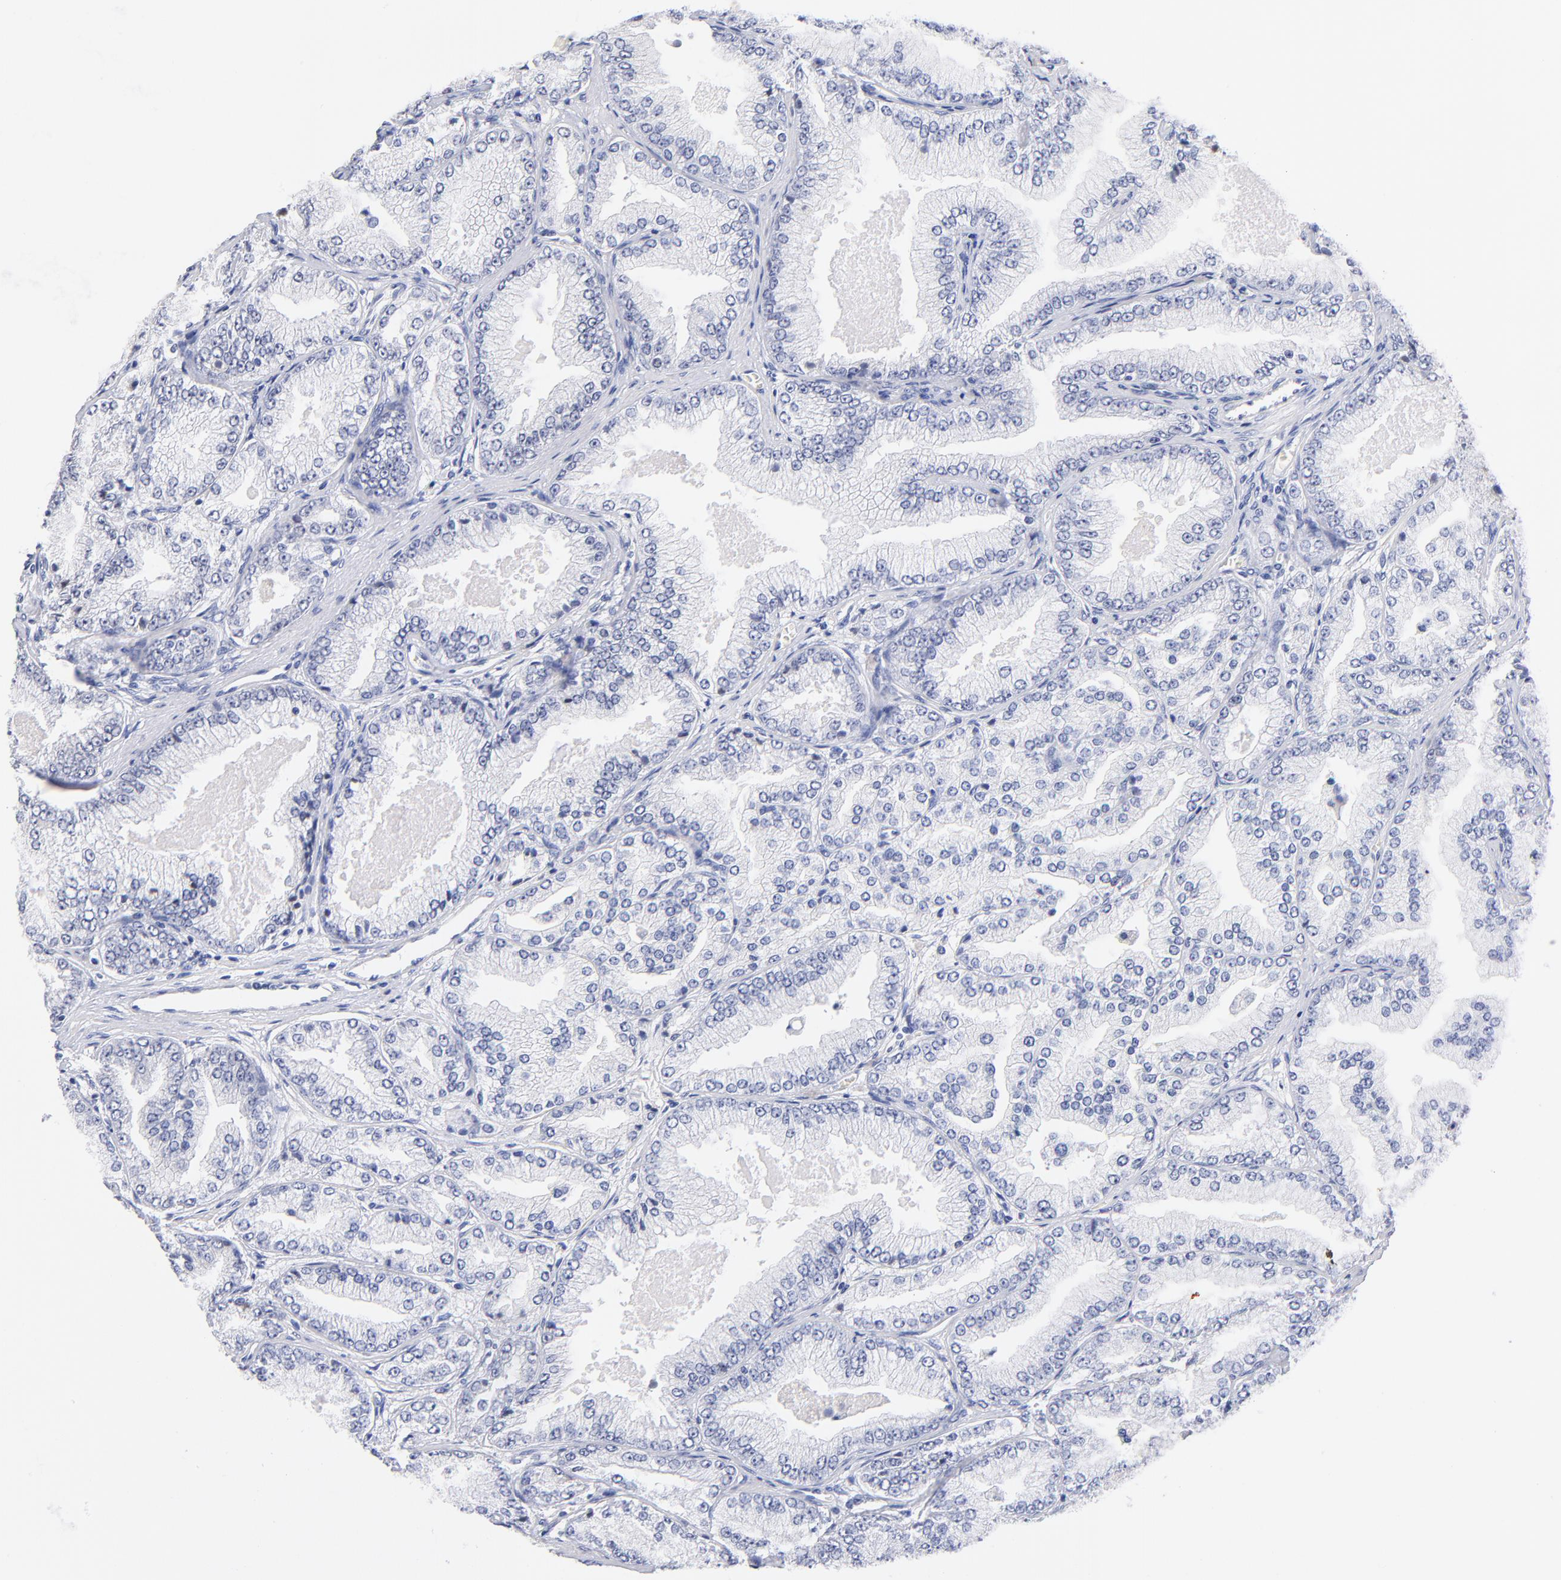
{"staining": {"intensity": "negative", "quantity": "none", "location": "none"}, "tissue": "prostate cancer", "cell_type": "Tumor cells", "image_type": "cancer", "snomed": [{"axis": "morphology", "description": "Adenocarcinoma, High grade"}, {"axis": "topography", "description": "Prostate"}], "caption": "This is a photomicrograph of immunohistochemistry (IHC) staining of high-grade adenocarcinoma (prostate), which shows no staining in tumor cells.", "gene": "ZNF74", "patient": {"sex": "male", "age": 61}}